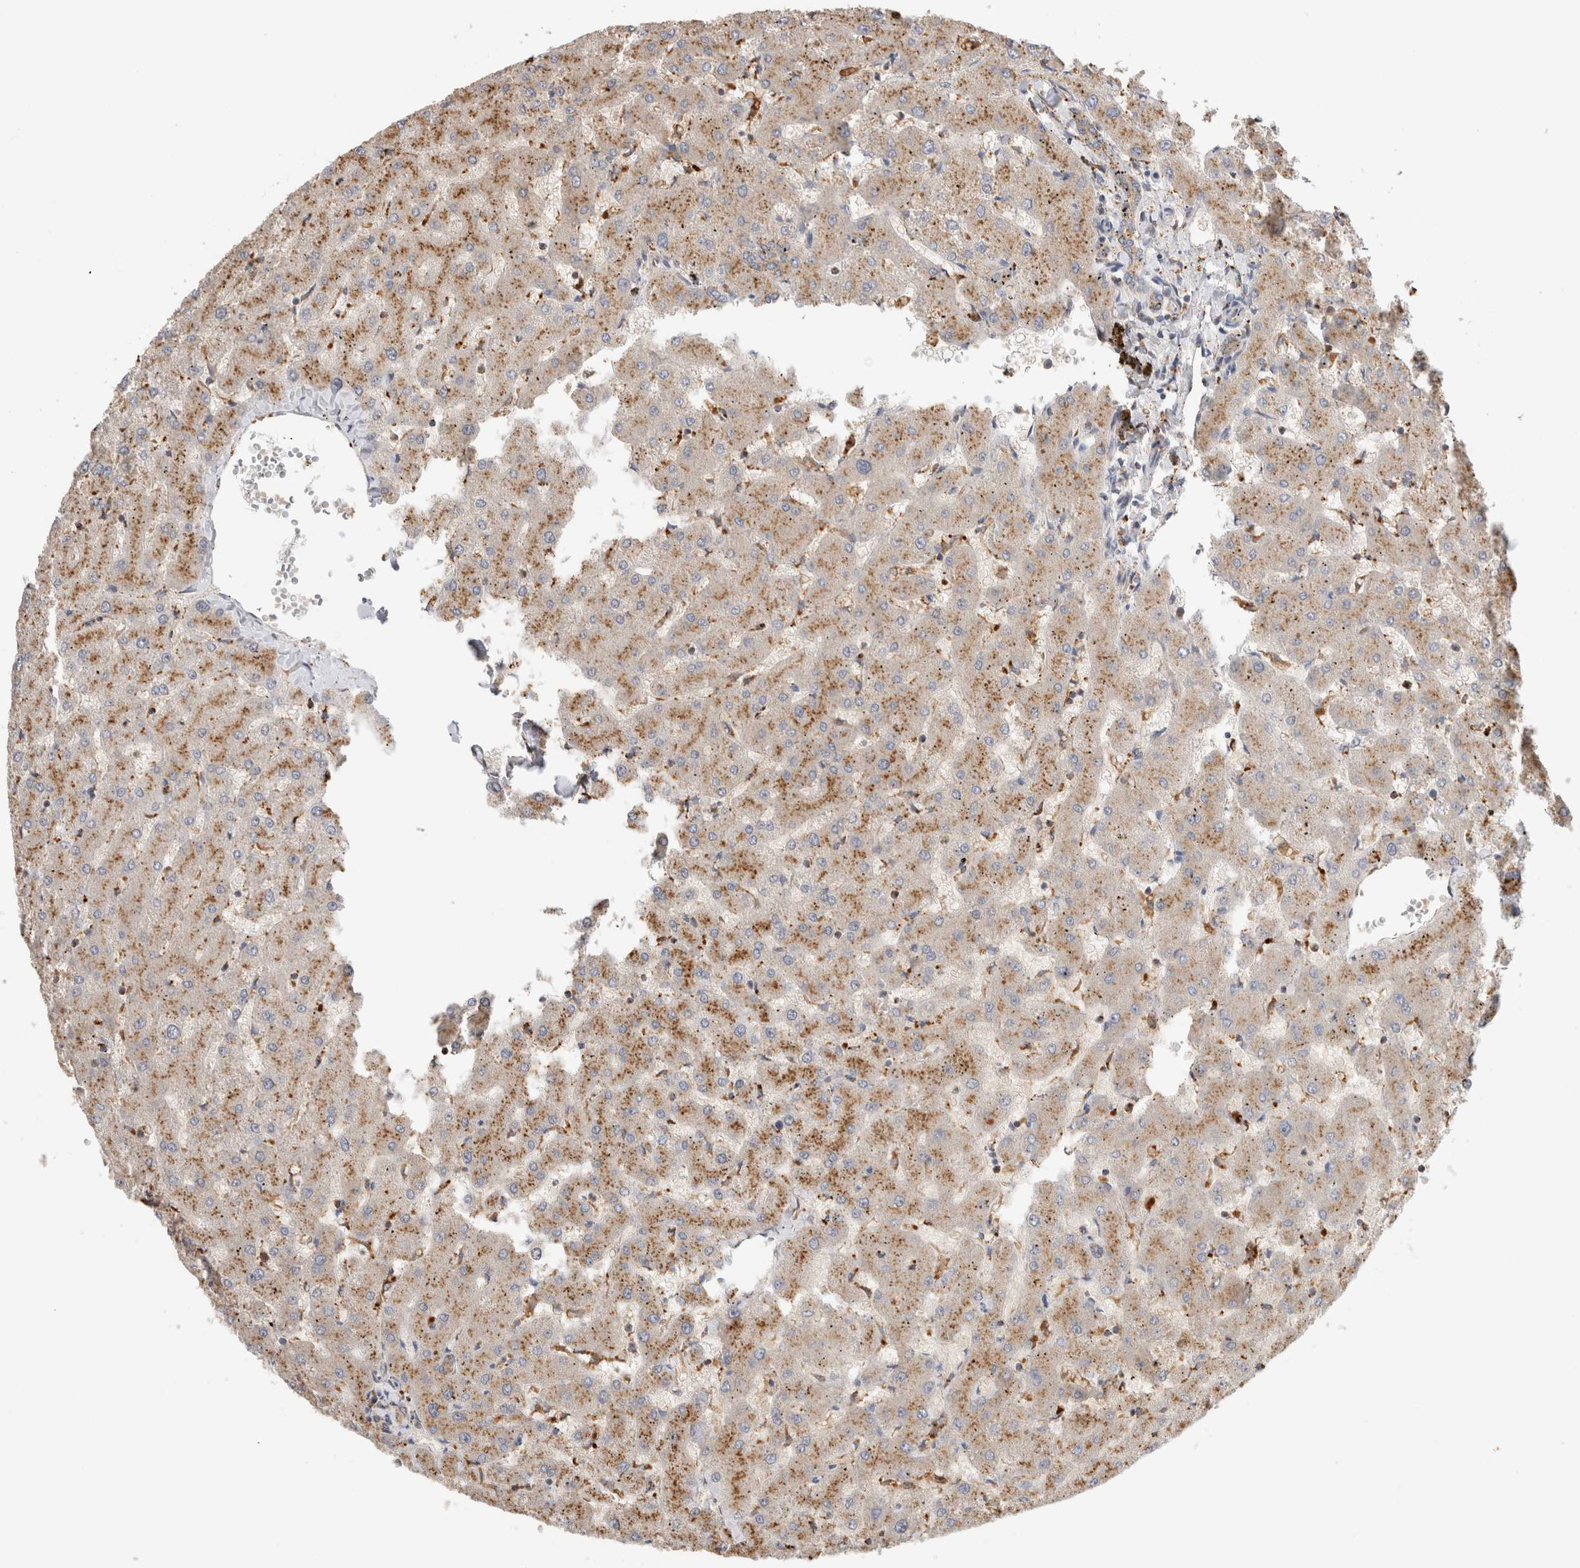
{"staining": {"intensity": "weak", "quantity": ">75%", "location": "cytoplasmic/membranous"}, "tissue": "liver", "cell_type": "Cholangiocytes", "image_type": "normal", "snomed": [{"axis": "morphology", "description": "Normal tissue, NOS"}, {"axis": "topography", "description": "Liver"}], "caption": "Immunohistochemical staining of unremarkable liver shows >75% levels of weak cytoplasmic/membranous protein positivity in approximately >75% of cholangiocytes.", "gene": "GNS", "patient": {"sex": "female", "age": 63}}